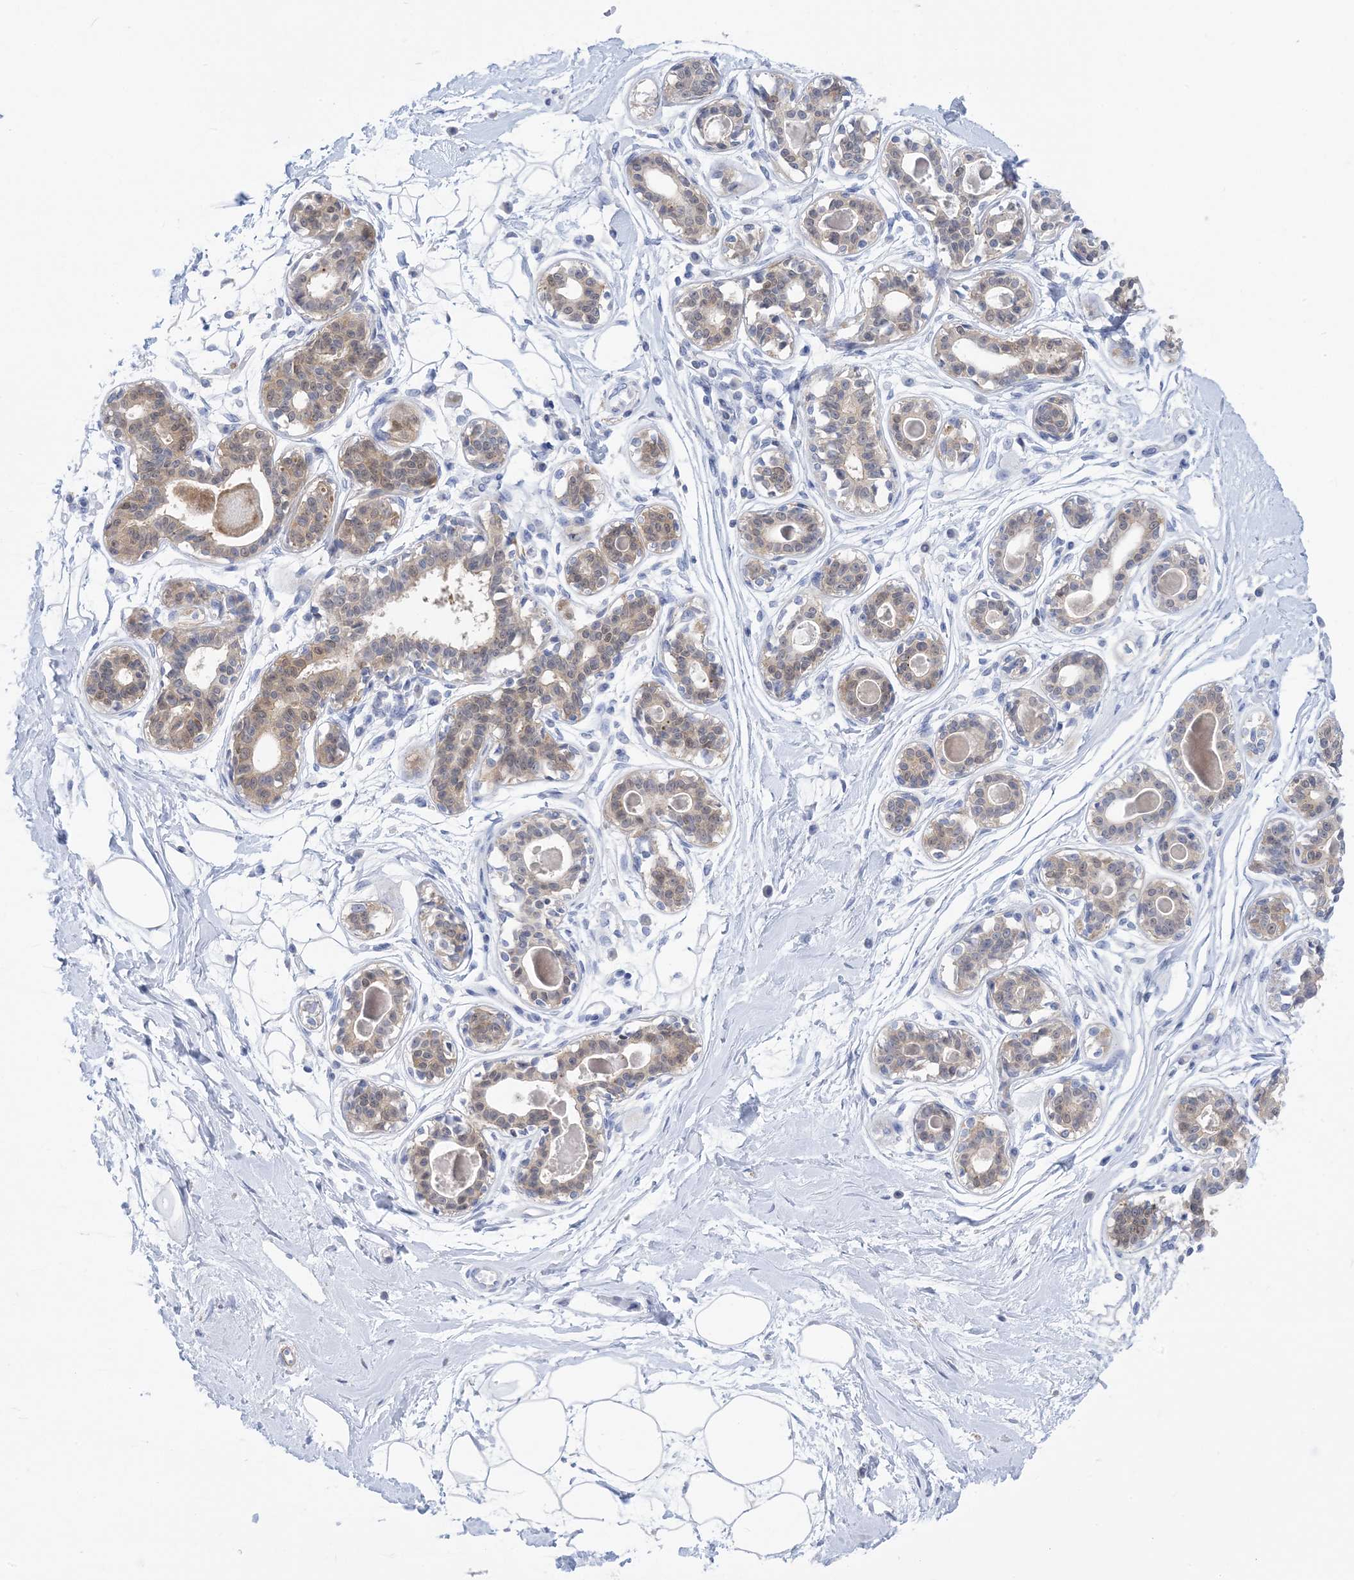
{"staining": {"intensity": "negative", "quantity": "none", "location": "none"}, "tissue": "breast", "cell_type": "Adipocytes", "image_type": "normal", "snomed": [{"axis": "morphology", "description": "Normal tissue, NOS"}, {"axis": "topography", "description": "Breast"}], "caption": "High power microscopy image of an IHC photomicrograph of normal breast, revealing no significant positivity in adipocytes. (DAB (3,3'-diaminobenzidine) immunohistochemistry visualized using brightfield microscopy, high magnification).", "gene": "SH3YL1", "patient": {"sex": "female", "age": 45}}